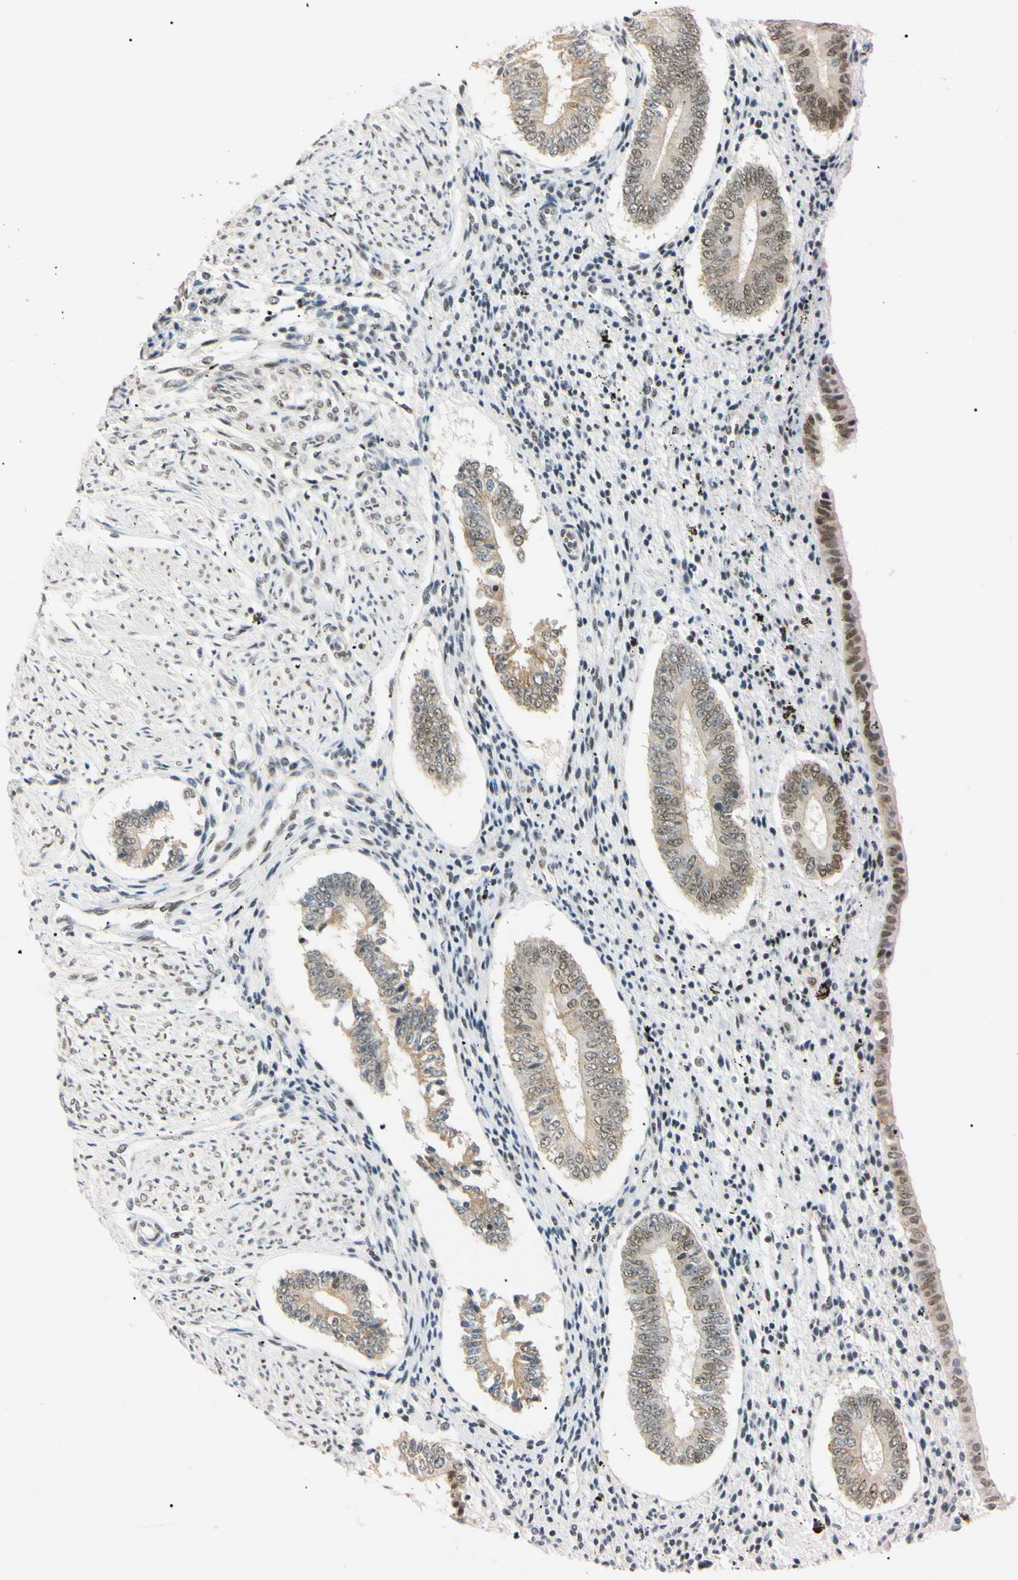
{"staining": {"intensity": "weak", "quantity": ">75%", "location": "nuclear"}, "tissue": "endometrium", "cell_type": "Cells in endometrial stroma", "image_type": "normal", "snomed": [{"axis": "morphology", "description": "Normal tissue, NOS"}, {"axis": "topography", "description": "Endometrium"}], "caption": "Benign endometrium displays weak nuclear expression in approximately >75% of cells in endometrial stroma The staining is performed using DAB brown chromogen to label protein expression. The nuclei are counter-stained blue using hematoxylin..", "gene": "ZNF134", "patient": {"sex": "female", "age": 42}}